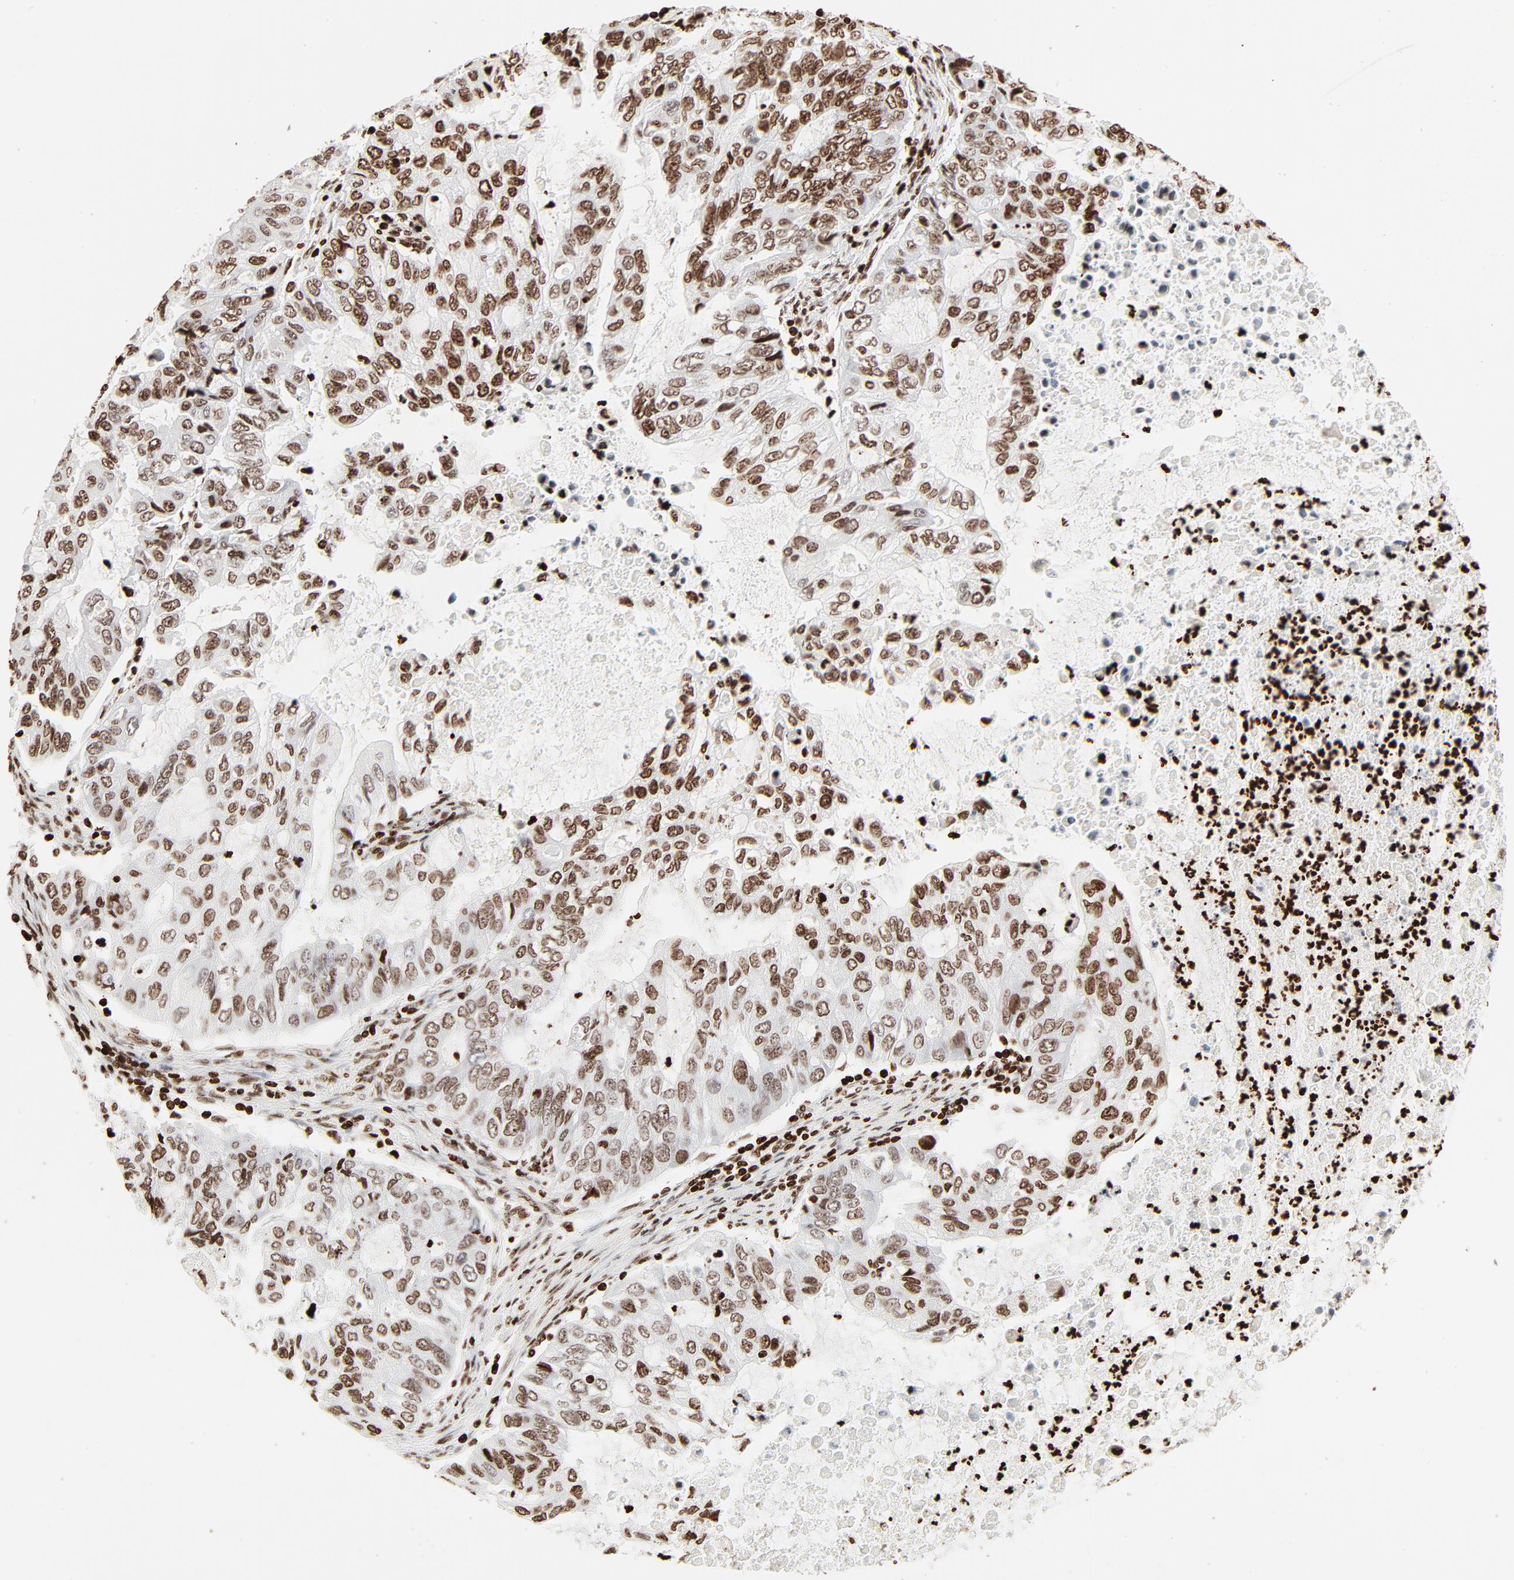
{"staining": {"intensity": "moderate", "quantity": ">75%", "location": "cytoplasmic/membranous,nuclear"}, "tissue": "stomach cancer", "cell_type": "Tumor cells", "image_type": "cancer", "snomed": [{"axis": "morphology", "description": "Adenocarcinoma, NOS"}, {"axis": "topography", "description": "Stomach, upper"}], "caption": "Protein expression analysis of human stomach adenocarcinoma reveals moderate cytoplasmic/membranous and nuclear positivity in about >75% of tumor cells. The staining was performed using DAB (3,3'-diaminobenzidine), with brown indicating positive protein expression. Nuclei are stained blue with hematoxylin.", "gene": "HMGB2", "patient": {"sex": "female", "age": 52}}